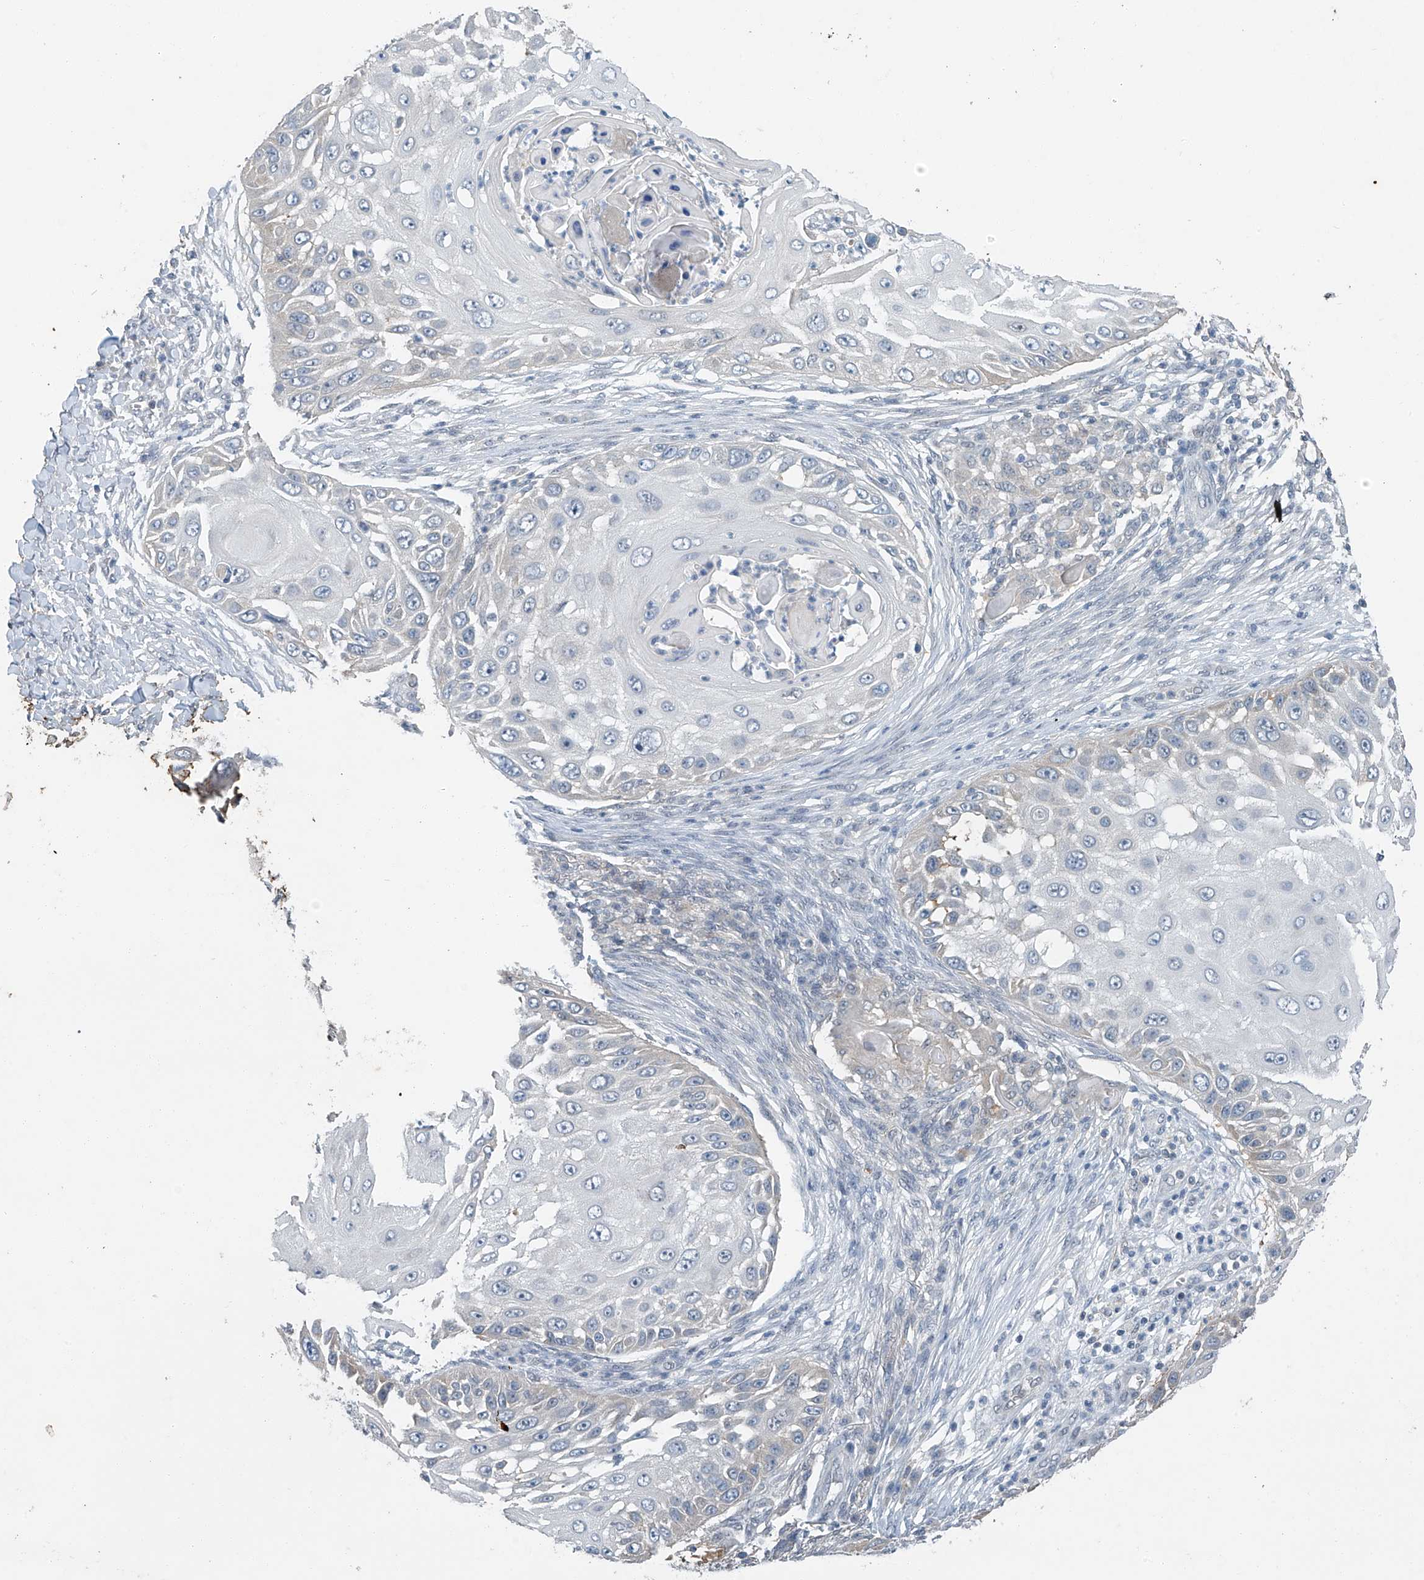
{"staining": {"intensity": "negative", "quantity": "none", "location": "none"}, "tissue": "skin cancer", "cell_type": "Tumor cells", "image_type": "cancer", "snomed": [{"axis": "morphology", "description": "Squamous cell carcinoma, NOS"}, {"axis": "topography", "description": "Skin"}], "caption": "Protein analysis of skin squamous cell carcinoma exhibits no significant staining in tumor cells.", "gene": "TAF8", "patient": {"sex": "female", "age": 44}}